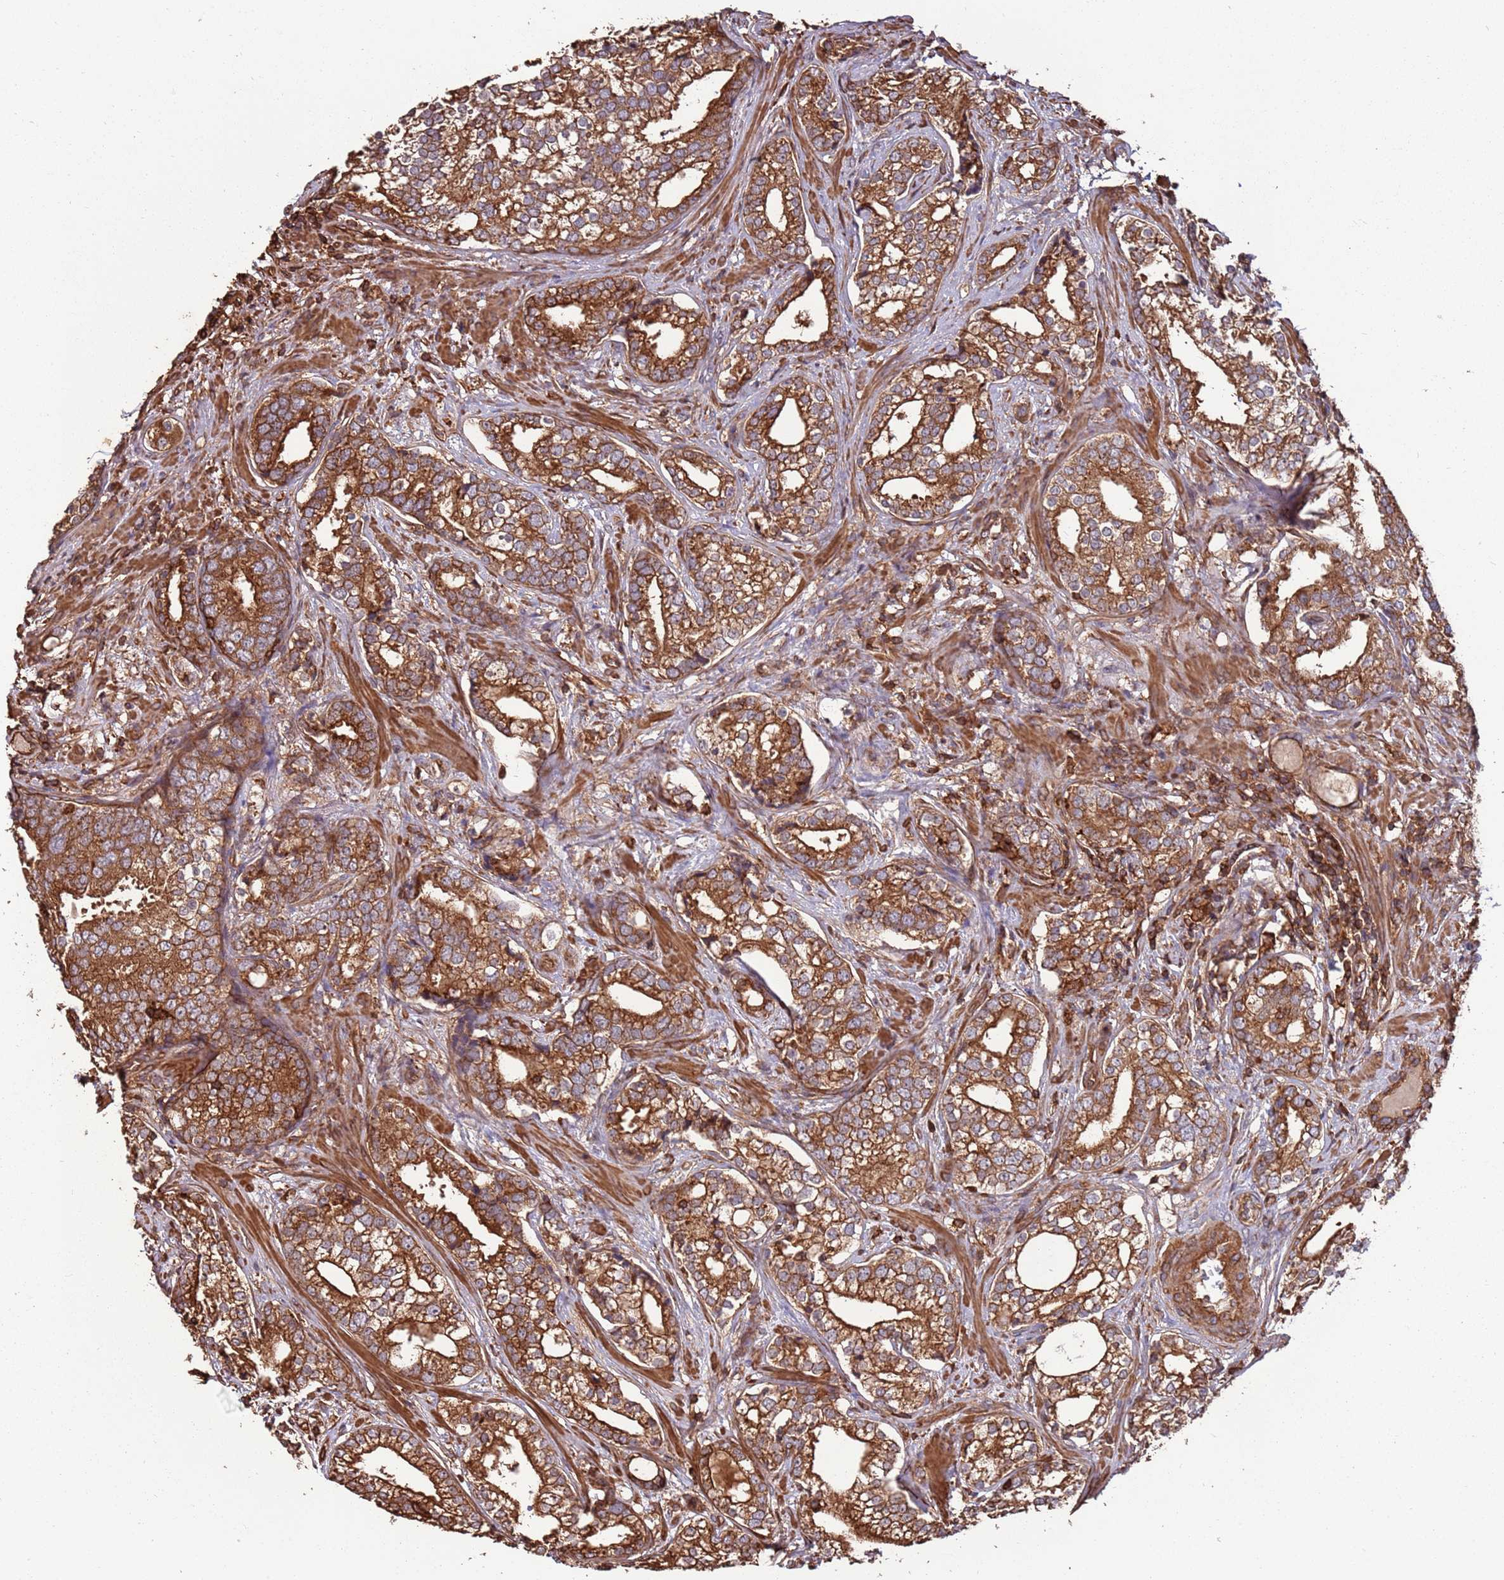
{"staining": {"intensity": "strong", "quantity": ">75%", "location": "cytoplasmic/membranous"}, "tissue": "prostate cancer", "cell_type": "Tumor cells", "image_type": "cancer", "snomed": [{"axis": "morphology", "description": "Adenocarcinoma, High grade"}, {"axis": "topography", "description": "Prostate"}], "caption": "High-power microscopy captured an immunohistochemistry photomicrograph of adenocarcinoma (high-grade) (prostate), revealing strong cytoplasmic/membranous expression in approximately >75% of tumor cells.", "gene": "ACVR2A", "patient": {"sex": "male", "age": 75}}